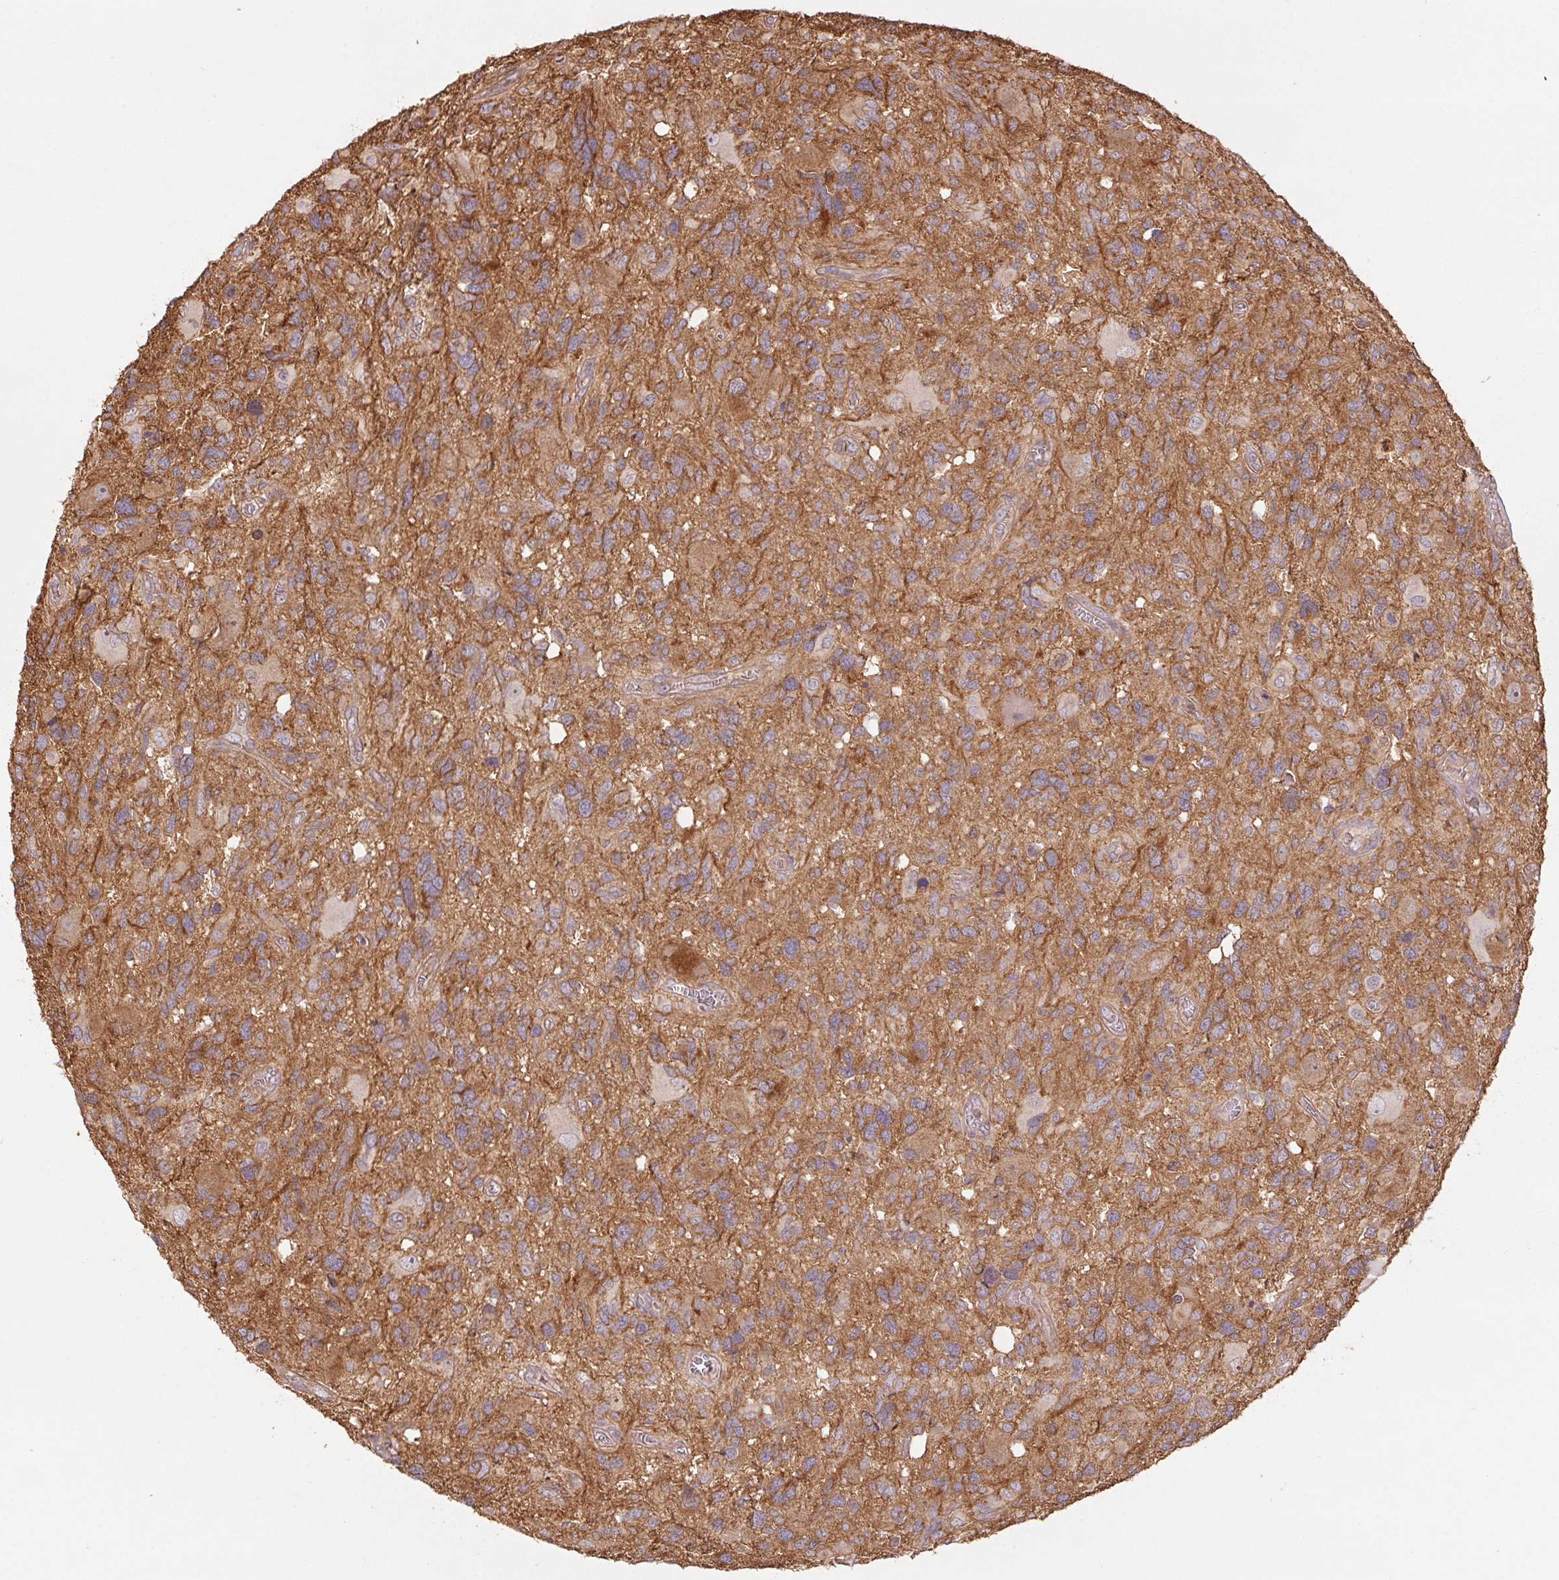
{"staining": {"intensity": "moderate", "quantity": ">75%", "location": "cytoplasmic/membranous"}, "tissue": "glioma", "cell_type": "Tumor cells", "image_type": "cancer", "snomed": [{"axis": "morphology", "description": "Glioma, malignant, High grade"}, {"axis": "topography", "description": "Brain"}], "caption": "DAB immunohistochemical staining of high-grade glioma (malignant) demonstrates moderate cytoplasmic/membranous protein positivity in approximately >75% of tumor cells.", "gene": "TUBA3D", "patient": {"sex": "male", "age": 49}}